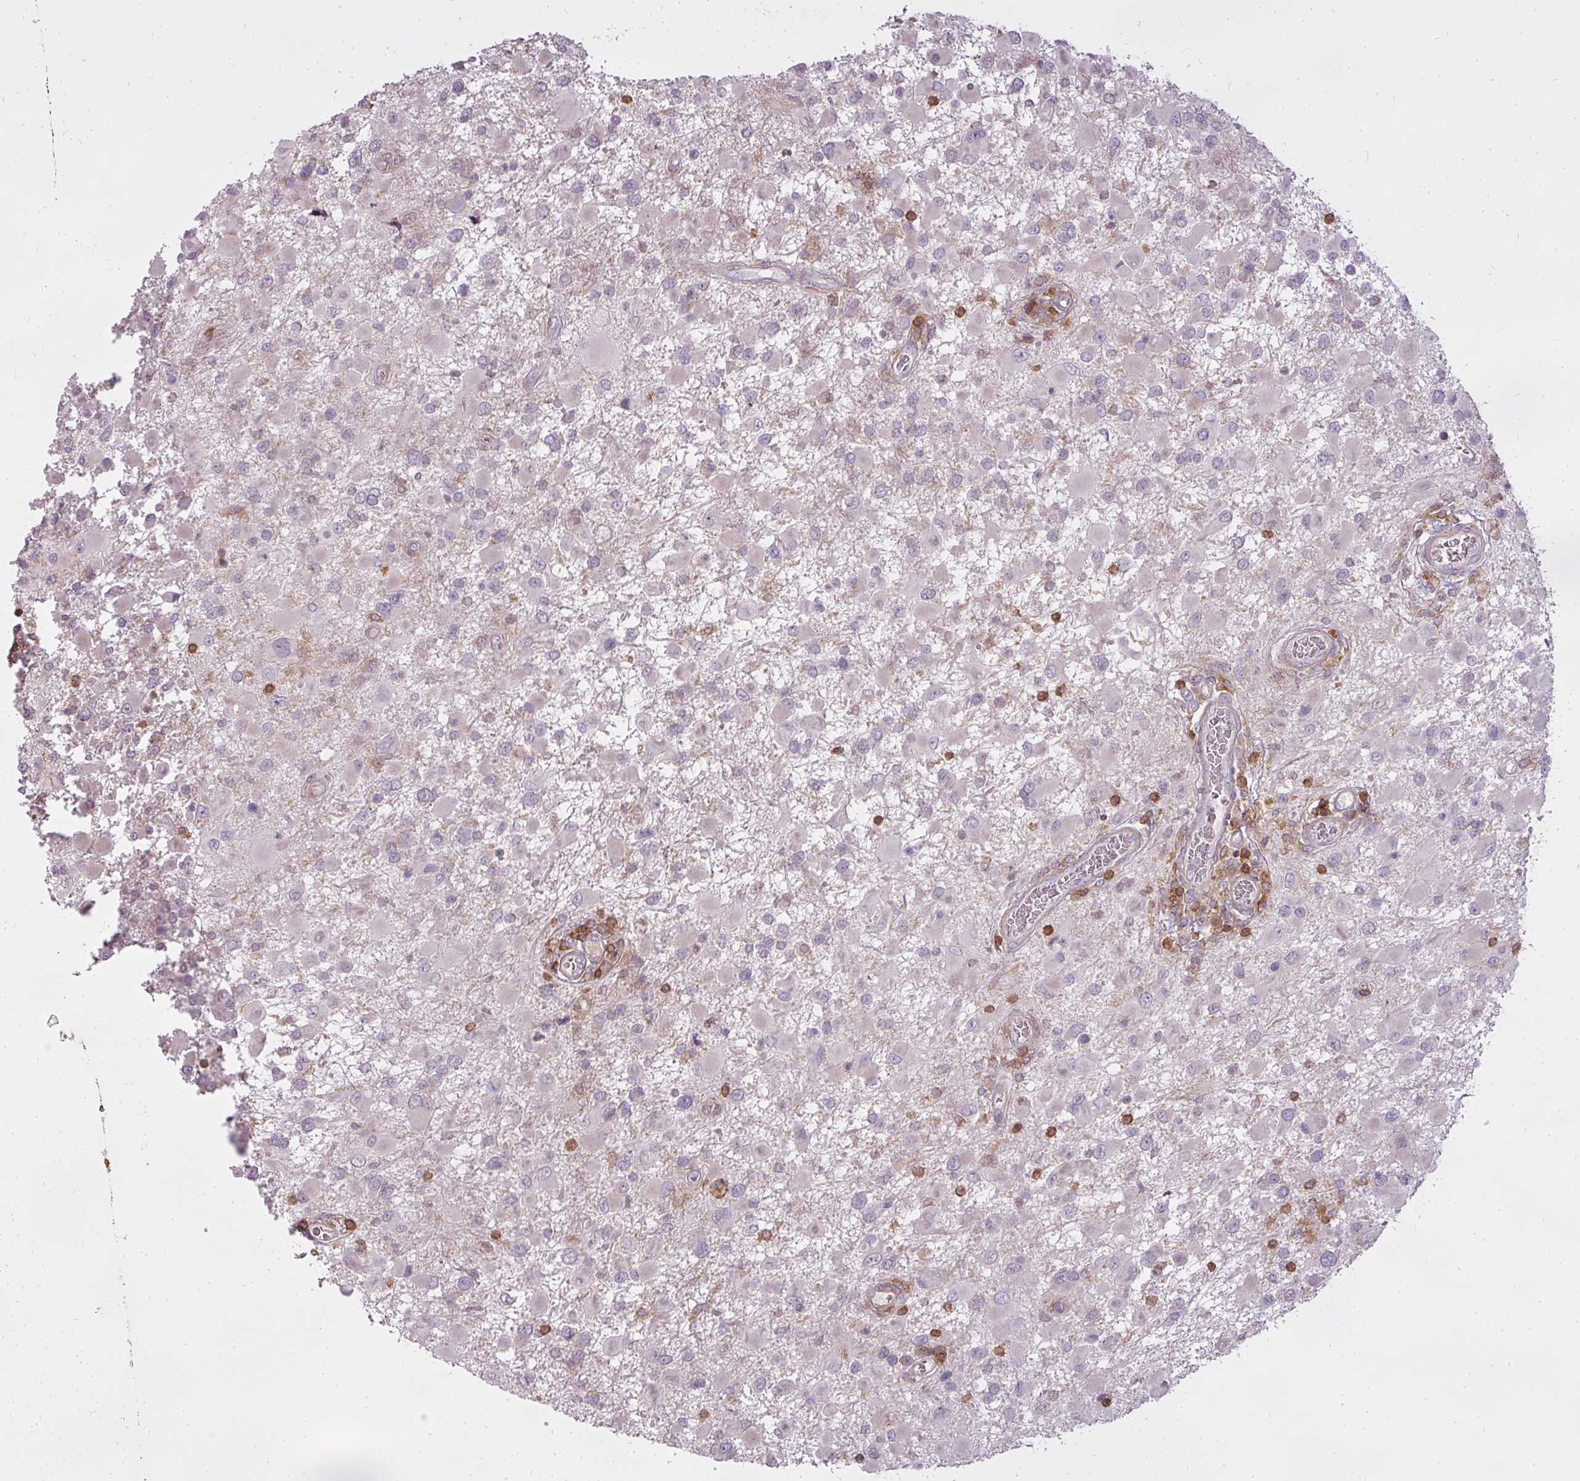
{"staining": {"intensity": "negative", "quantity": "none", "location": "none"}, "tissue": "glioma", "cell_type": "Tumor cells", "image_type": "cancer", "snomed": [{"axis": "morphology", "description": "Glioma, malignant, High grade"}, {"axis": "topography", "description": "Brain"}], "caption": "Photomicrograph shows no significant protein expression in tumor cells of glioma.", "gene": "STK4", "patient": {"sex": "male", "age": 53}}